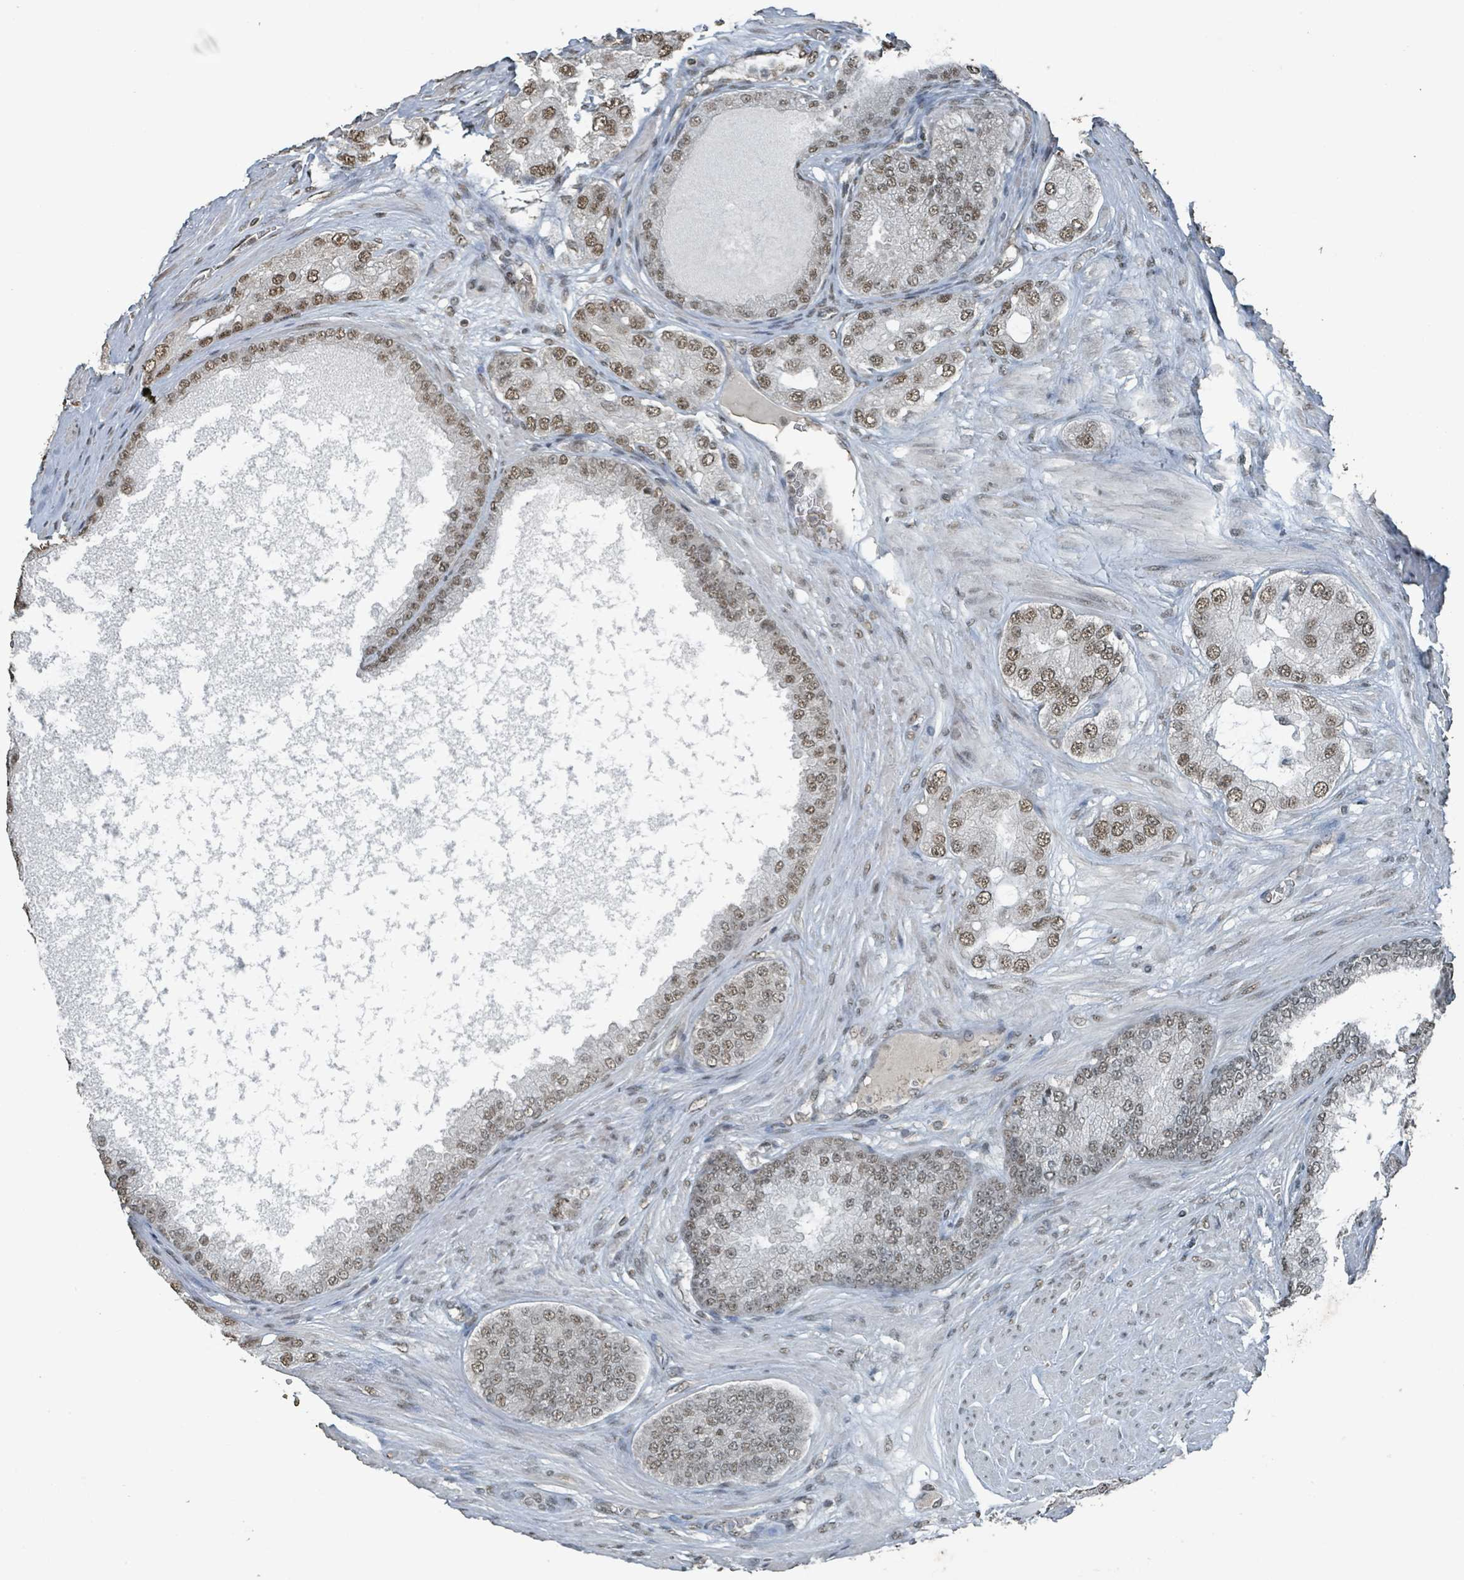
{"staining": {"intensity": "moderate", "quantity": ">75%", "location": "nuclear"}, "tissue": "prostate cancer", "cell_type": "Tumor cells", "image_type": "cancer", "snomed": [{"axis": "morphology", "description": "Adenocarcinoma, High grade"}, {"axis": "topography", "description": "Prostate"}], "caption": "Protein positivity by IHC shows moderate nuclear staining in about >75% of tumor cells in prostate adenocarcinoma (high-grade).", "gene": "PHIP", "patient": {"sex": "male", "age": 71}}